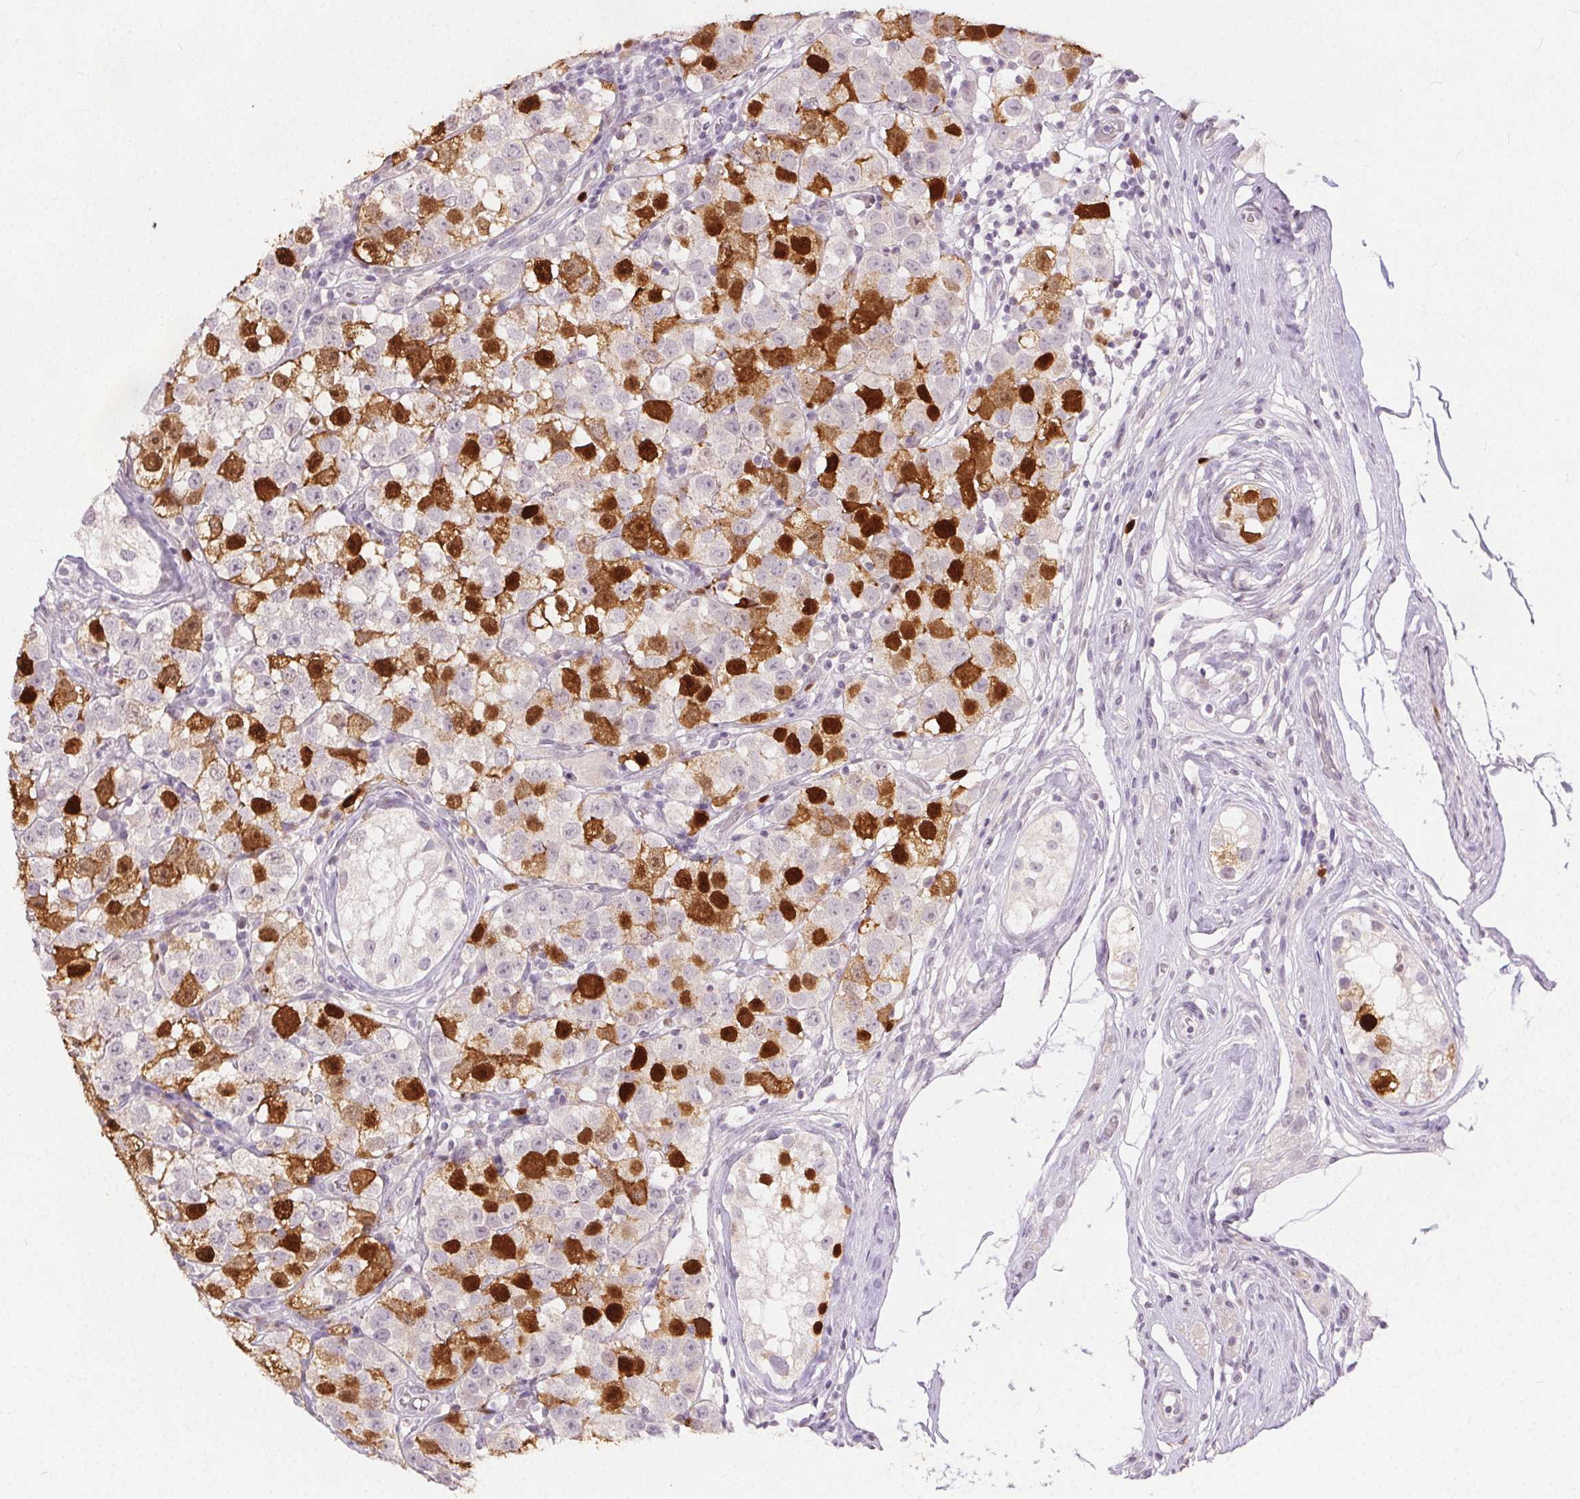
{"staining": {"intensity": "moderate", "quantity": "25%-75%", "location": "cytoplasmic/membranous,nuclear"}, "tissue": "testis cancer", "cell_type": "Tumor cells", "image_type": "cancer", "snomed": [{"axis": "morphology", "description": "Seminoma, NOS"}, {"axis": "topography", "description": "Testis"}], "caption": "A high-resolution micrograph shows immunohistochemistry (IHC) staining of testis cancer, which reveals moderate cytoplasmic/membranous and nuclear staining in approximately 25%-75% of tumor cells.", "gene": "ANLN", "patient": {"sex": "male", "age": 34}}